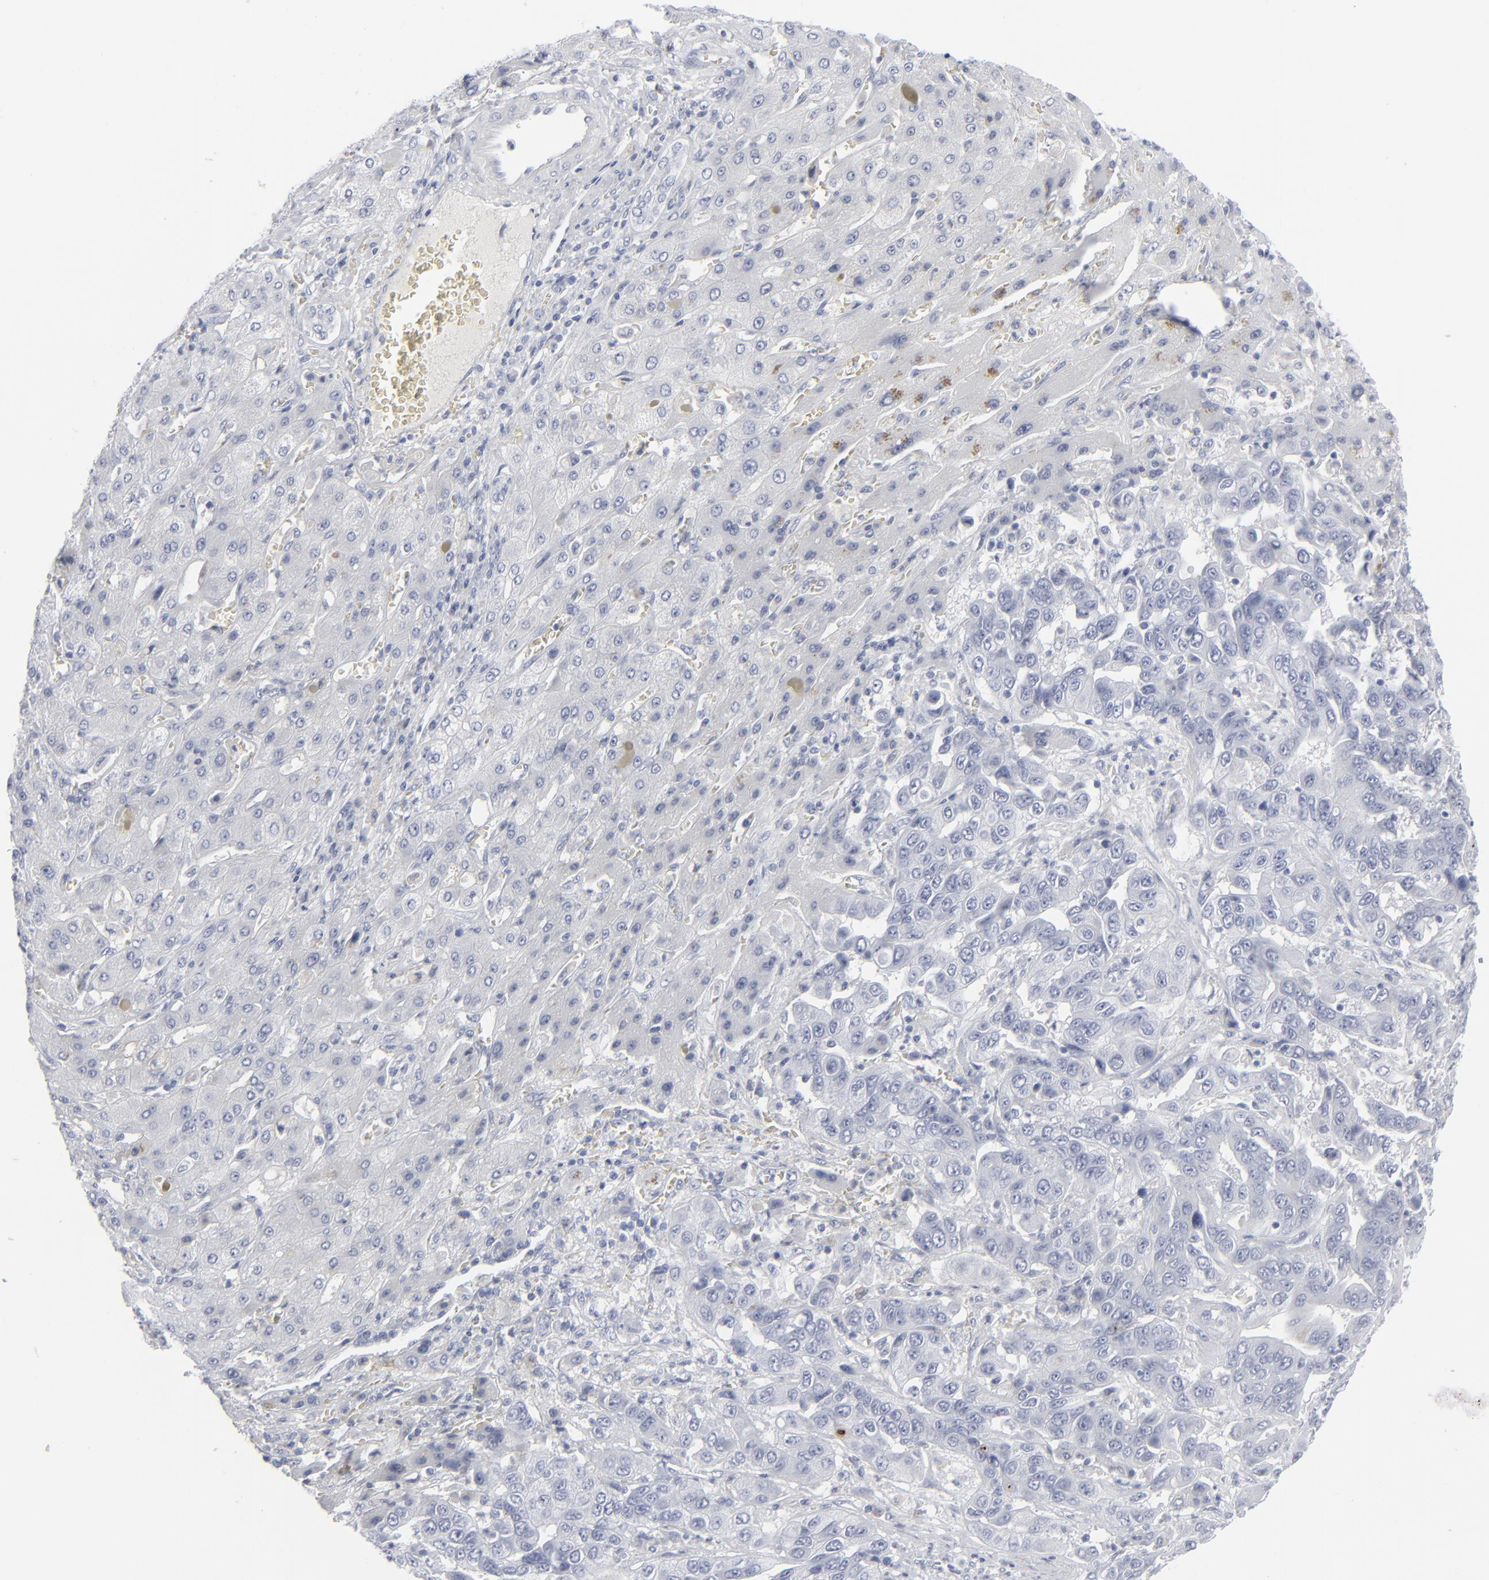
{"staining": {"intensity": "negative", "quantity": "none", "location": "none"}, "tissue": "liver cancer", "cell_type": "Tumor cells", "image_type": "cancer", "snomed": [{"axis": "morphology", "description": "Cholangiocarcinoma"}, {"axis": "topography", "description": "Liver"}], "caption": "Human cholangiocarcinoma (liver) stained for a protein using immunohistochemistry (IHC) shows no expression in tumor cells.", "gene": "MSLN", "patient": {"sex": "female", "age": 52}}